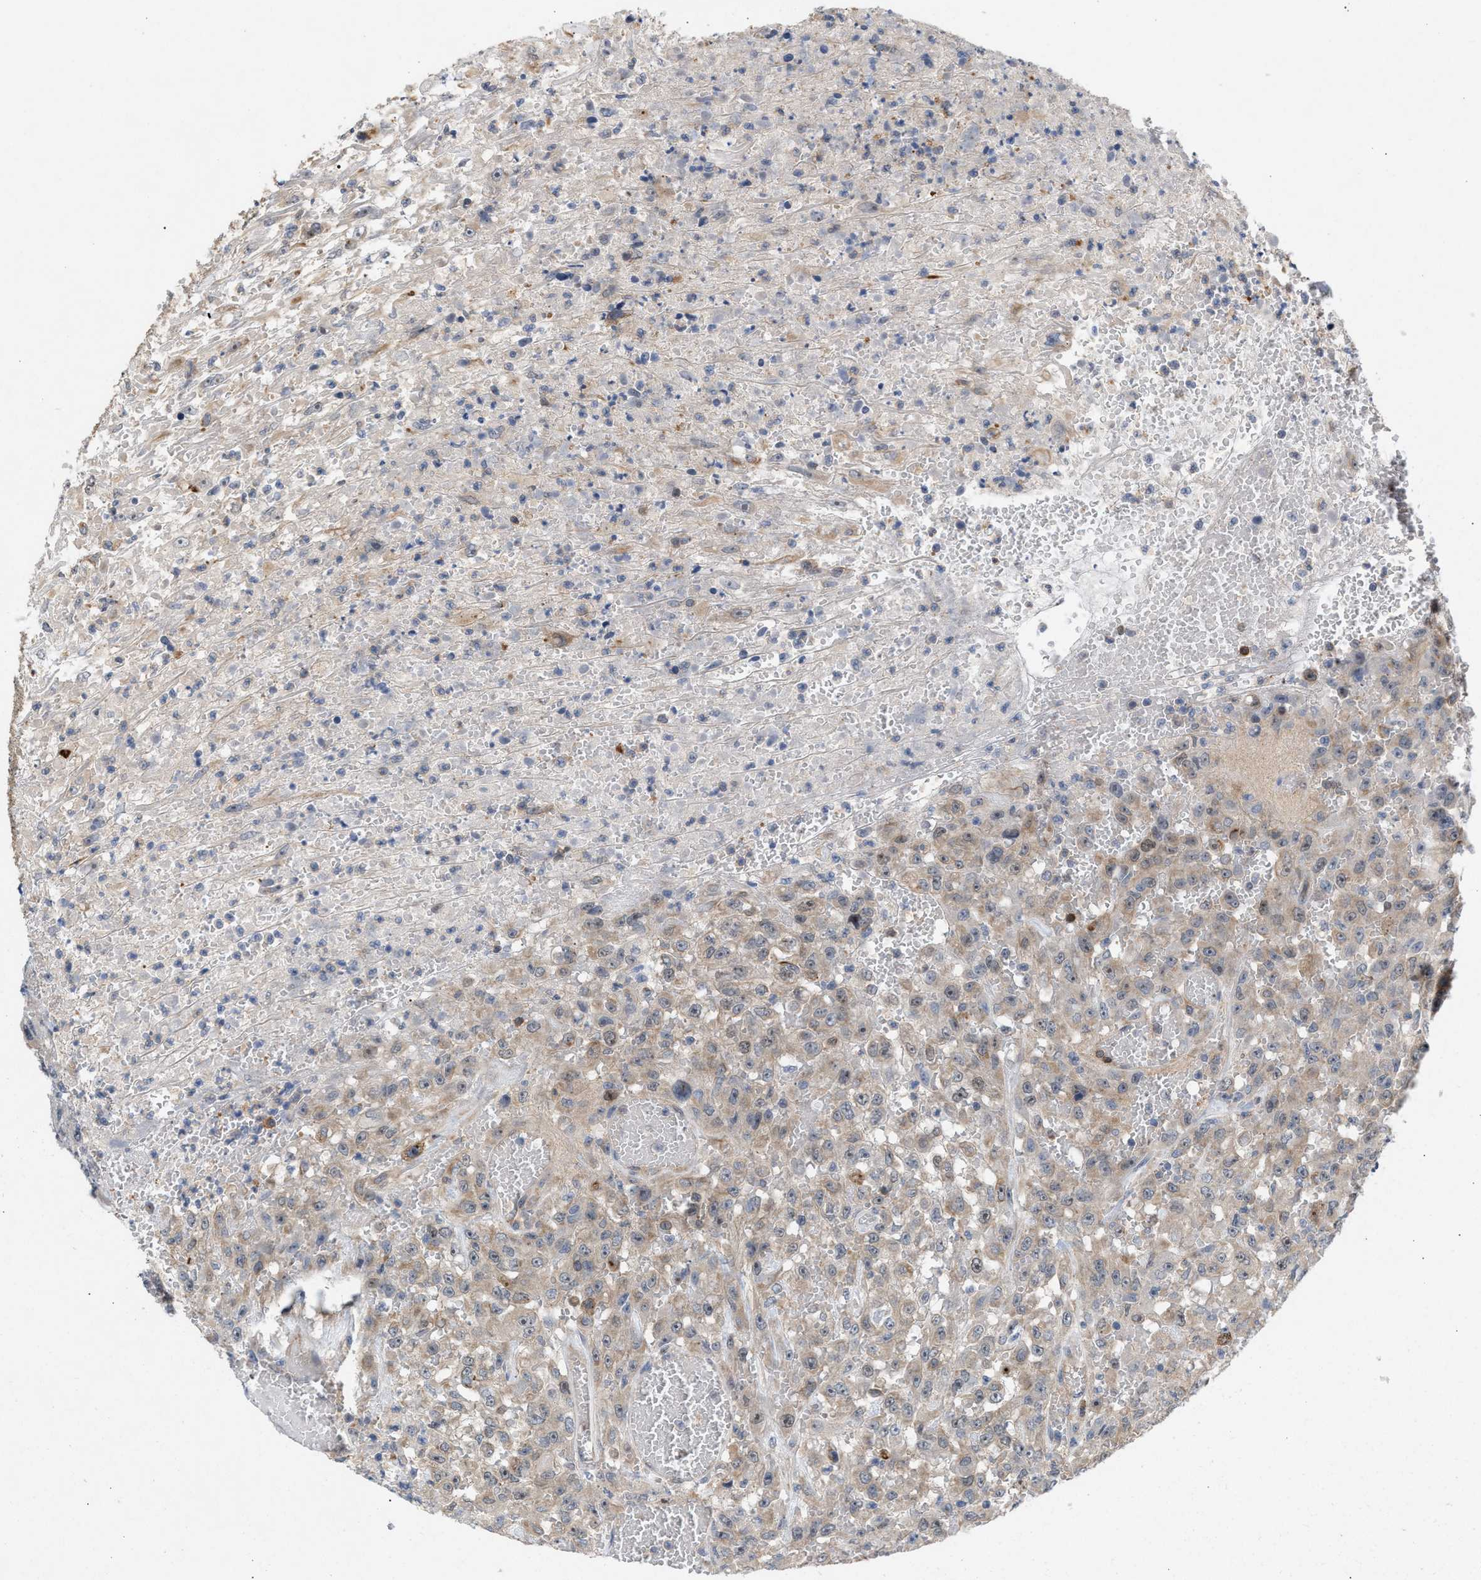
{"staining": {"intensity": "weak", "quantity": ">75%", "location": "cytoplasmic/membranous"}, "tissue": "urothelial cancer", "cell_type": "Tumor cells", "image_type": "cancer", "snomed": [{"axis": "morphology", "description": "Urothelial carcinoma, High grade"}, {"axis": "topography", "description": "Urinary bladder"}], "caption": "Immunohistochemistry staining of high-grade urothelial carcinoma, which demonstrates low levels of weak cytoplasmic/membranous expression in approximately >75% of tumor cells indicating weak cytoplasmic/membranous protein staining. The staining was performed using DAB (3,3'-diaminobenzidine) (brown) for protein detection and nuclei were counterstained in hematoxylin (blue).", "gene": "GLOD4", "patient": {"sex": "male", "age": 46}}